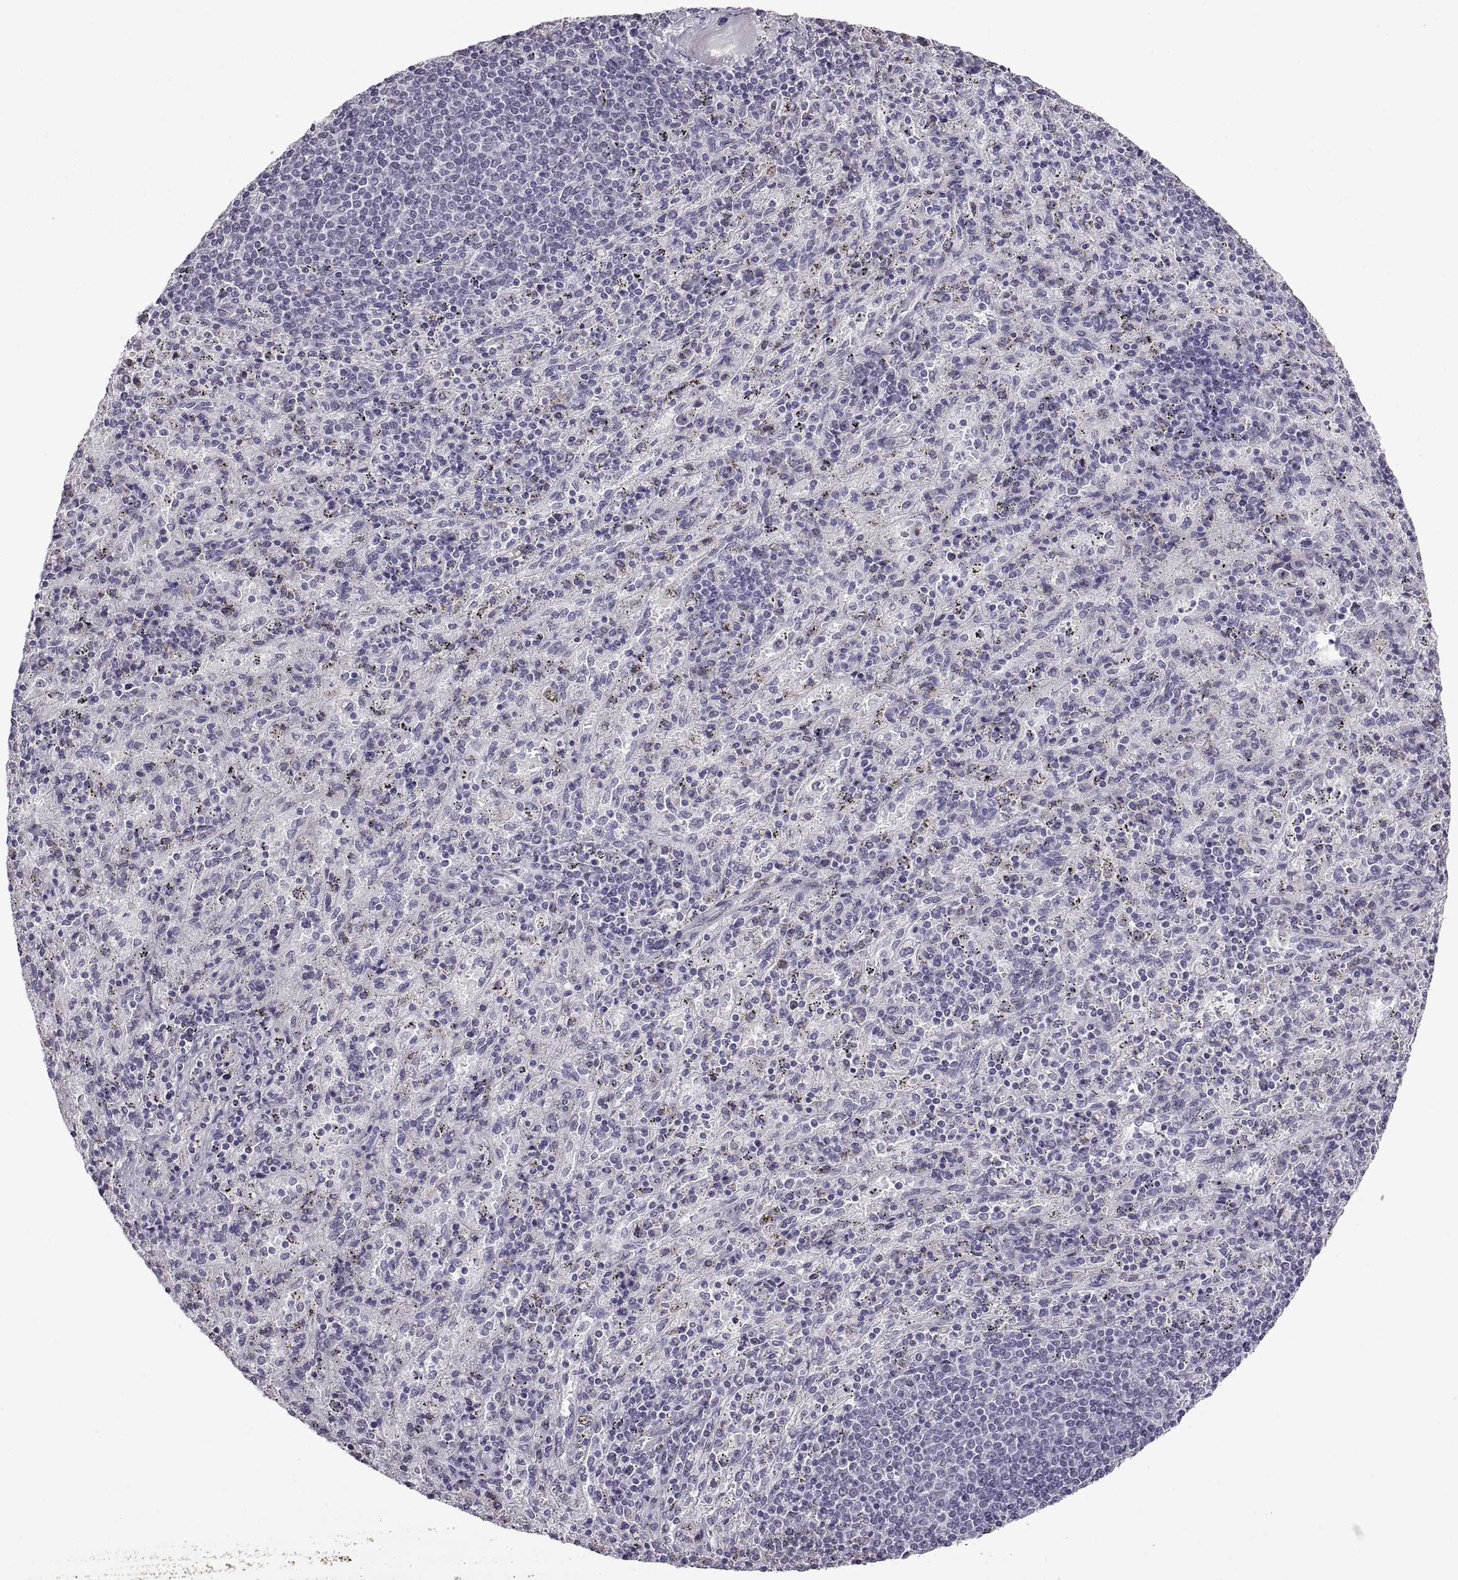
{"staining": {"intensity": "negative", "quantity": "none", "location": "none"}, "tissue": "spleen", "cell_type": "Cells in red pulp", "image_type": "normal", "snomed": [{"axis": "morphology", "description": "Normal tissue, NOS"}, {"axis": "topography", "description": "Spleen"}], "caption": "The immunohistochemistry image has no significant expression in cells in red pulp of spleen. Brightfield microscopy of immunohistochemistry stained with DAB (3,3'-diaminobenzidine) (brown) and hematoxylin (blue), captured at high magnification.", "gene": "FAM170A", "patient": {"sex": "male", "age": 57}}